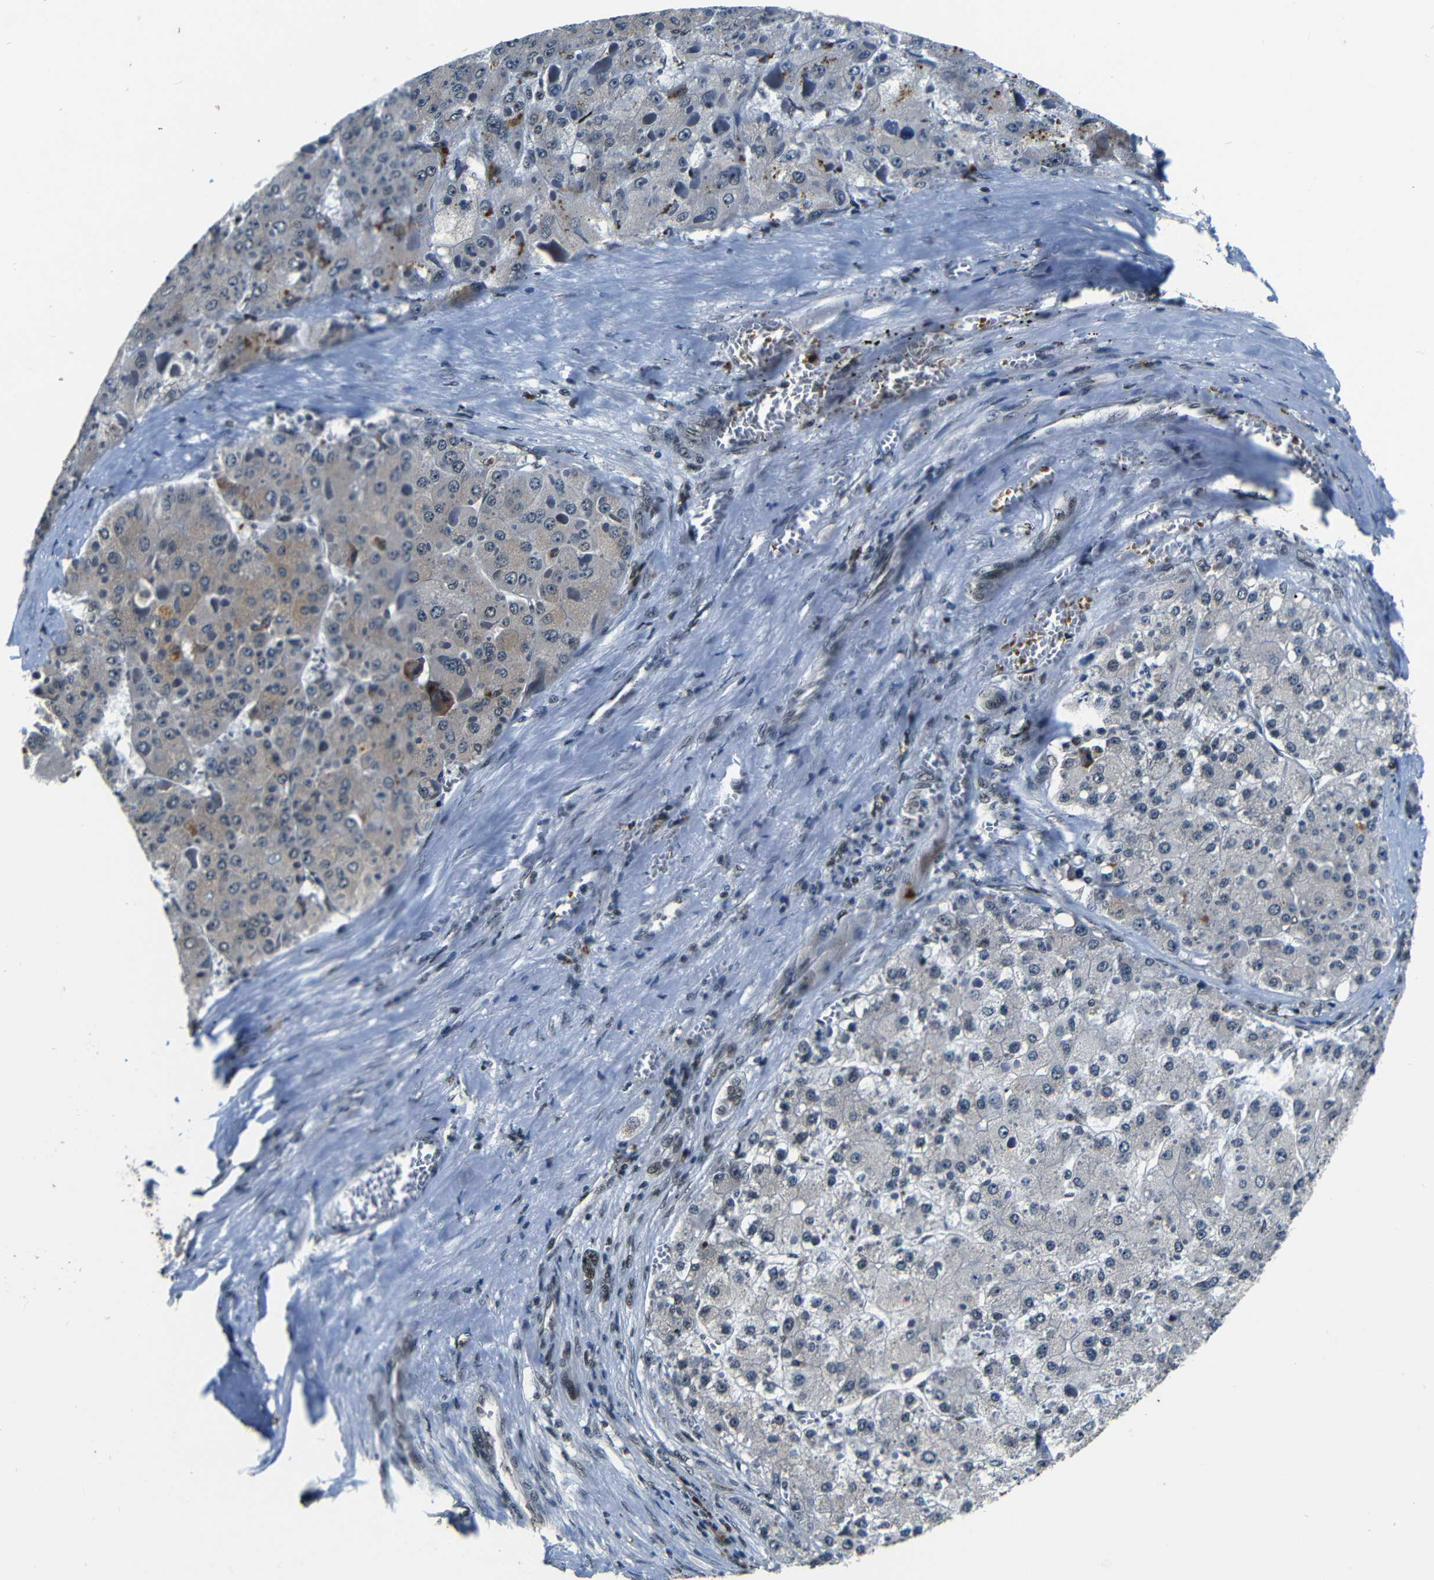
{"staining": {"intensity": "weak", "quantity": "25%-75%", "location": "cytoplasmic/membranous,nuclear"}, "tissue": "liver cancer", "cell_type": "Tumor cells", "image_type": "cancer", "snomed": [{"axis": "morphology", "description": "Carcinoma, Hepatocellular, NOS"}, {"axis": "topography", "description": "Liver"}], "caption": "Liver hepatocellular carcinoma stained with a protein marker displays weak staining in tumor cells.", "gene": "FOXD4", "patient": {"sex": "female", "age": 73}}